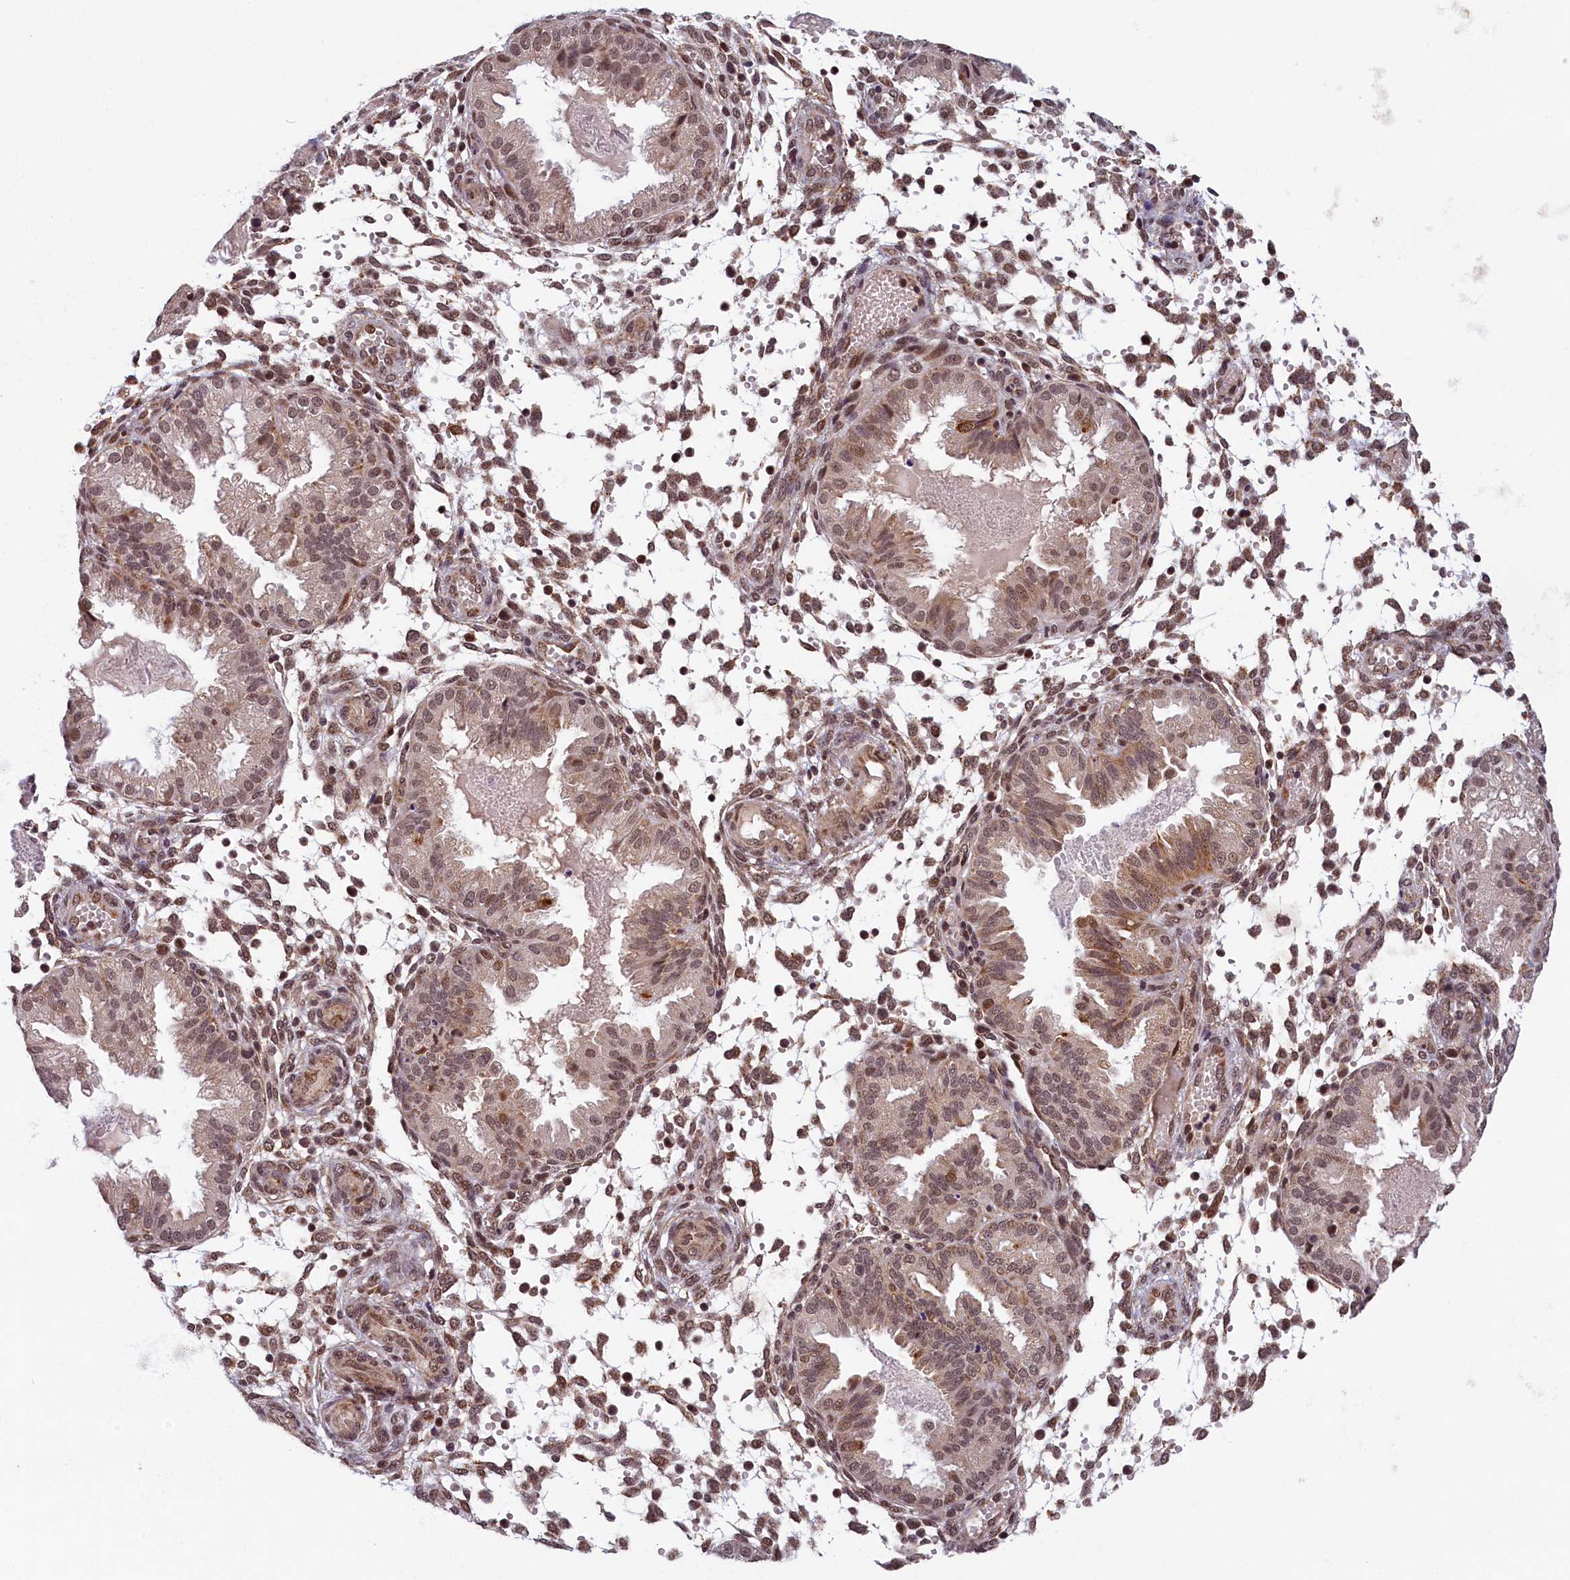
{"staining": {"intensity": "moderate", "quantity": "<25%", "location": "nuclear"}, "tissue": "endometrium", "cell_type": "Cells in endometrial stroma", "image_type": "normal", "snomed": [{"axis": "morphology", "description": "Normal tissue, NOS"}, {"axis": "topography", "description": "Endometrium"}], "caption": "A high-resolution micrograph shows immunohistochemistry (IHC) staining of normal endometrium, which displays moderate nuclear positivity in about <25% of cells in endometrial stroma.", "gene": "KCNK6", "patient": {"sex": "female", "age": 33}}